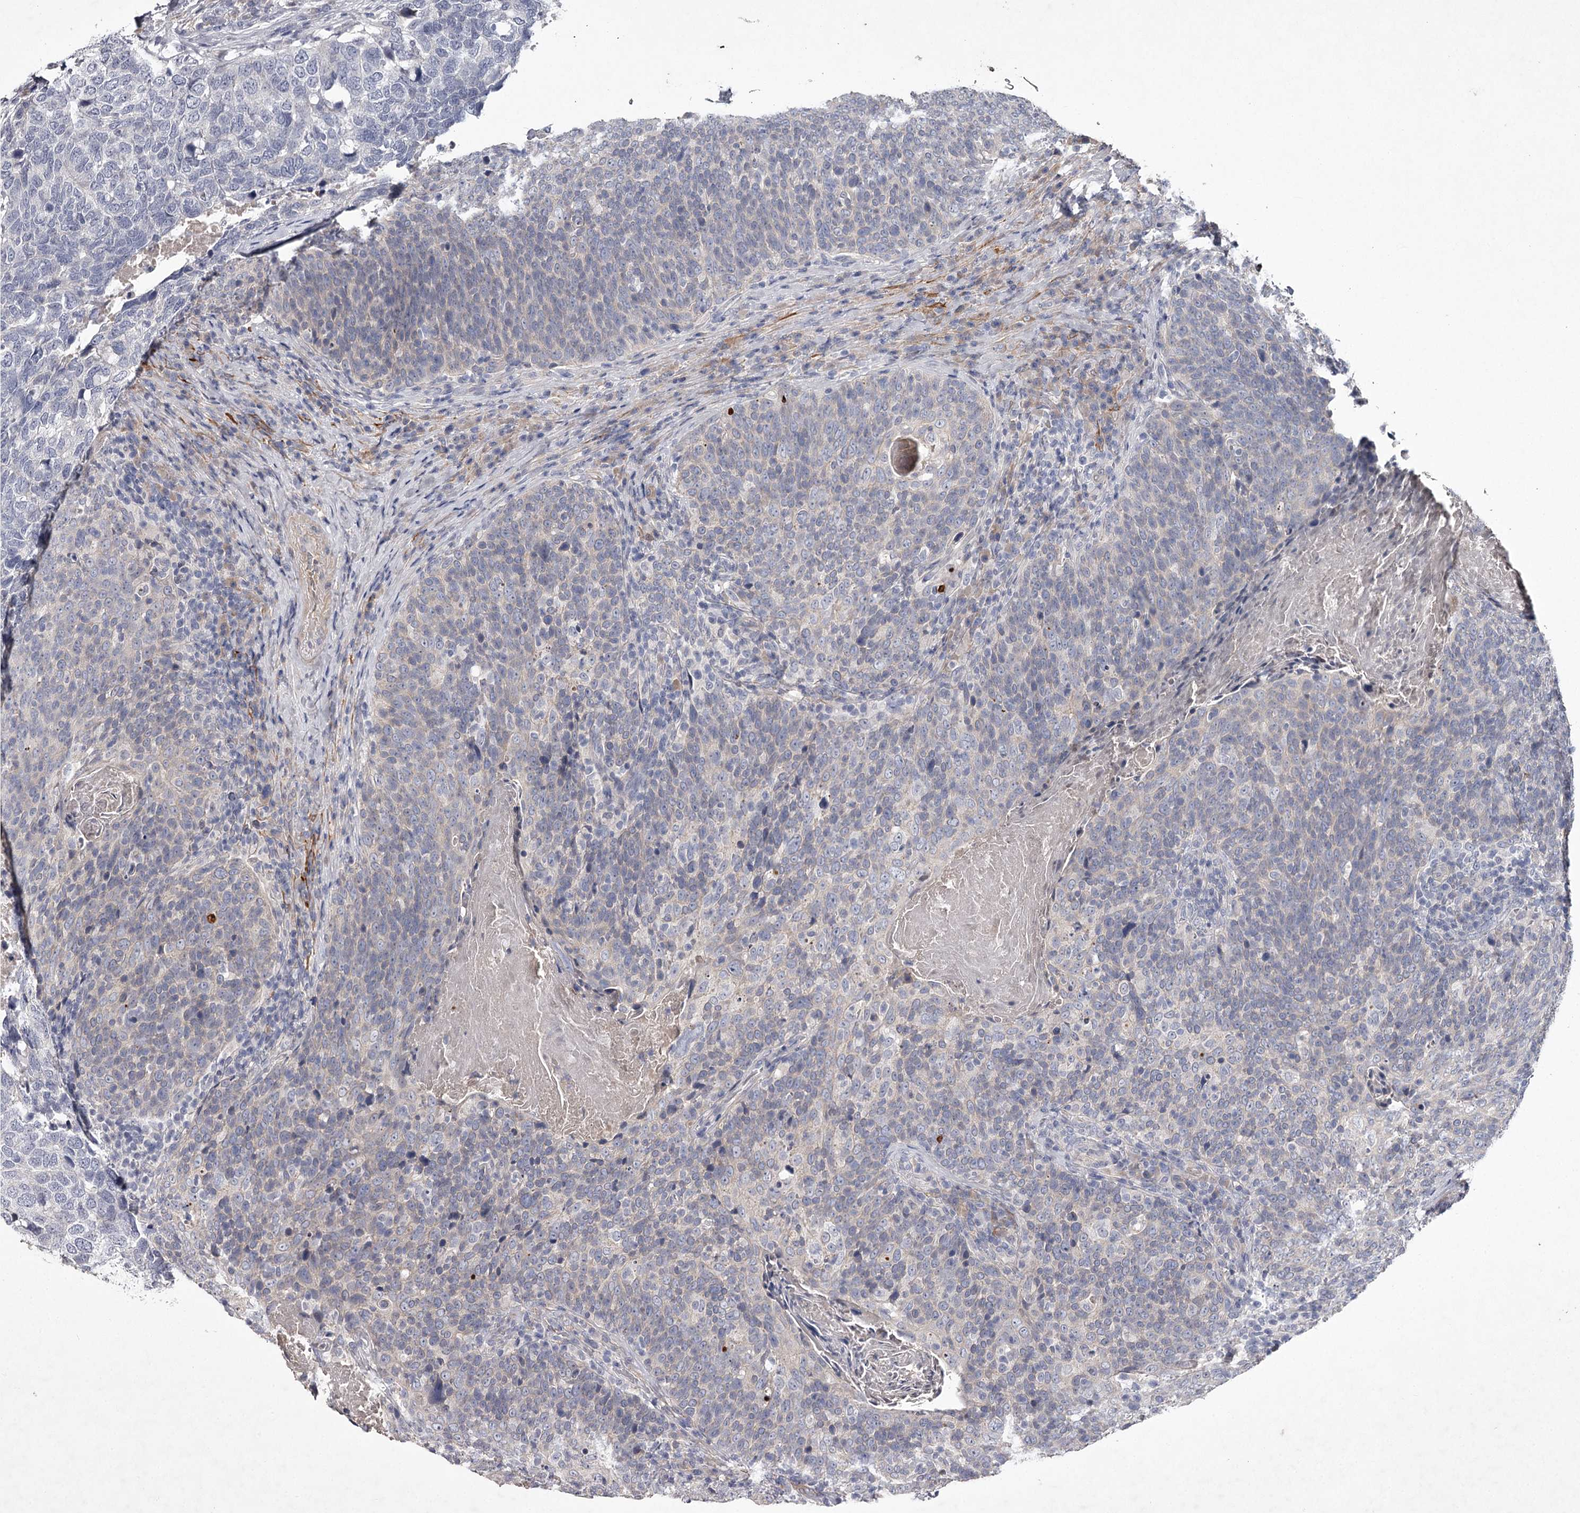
{"staining": {"intensity": "negative", "quantity": "none", "location": "none"}, "tissue": "head and neck cancer", "cell_type": "Tumor cells", "image_type": "cancer", "snomed": [{"axis": "morphology", "description": "Squamous cell carcinoma, NOS"}, {"axis": "morphology", "description": "Squamous cell carcinoma, metastatic, NOS"}, {"axis": "topography", "description": "Lymph node"}, {"axis": "topography", "description": "Head-Neck"}], "caption": "Immunohistochemistry (IHC) of human head and neck cancer (squamous cell carcinoma) exhibits no positivity in tumor cells.", "gene": "FDXACB1", "patient": {"sex": "male", "age": 62}}